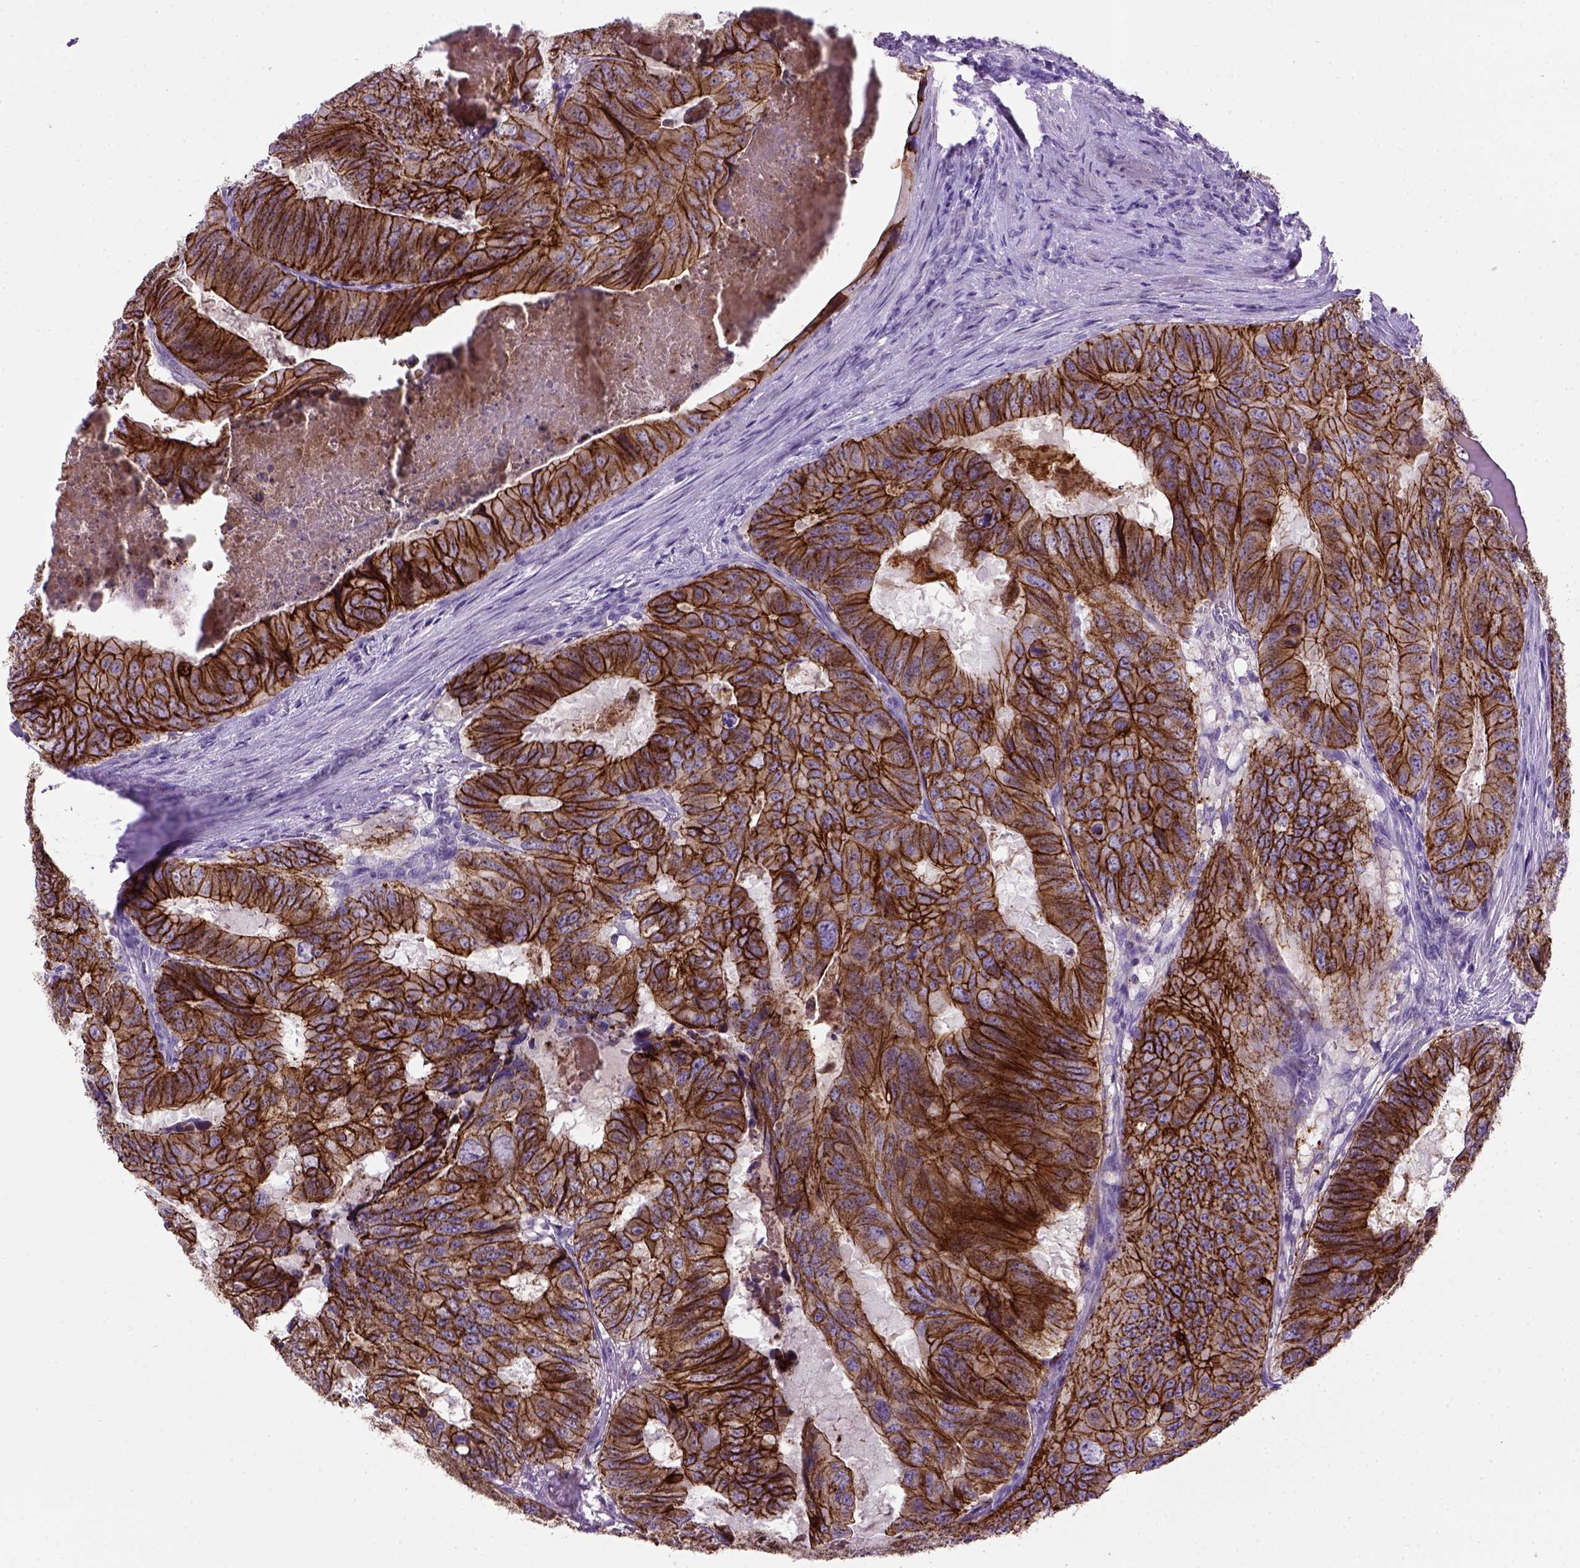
{"staining": {"intensity": "strong", "quantity": ">75%", "location": "cytoplasmic/membranous"}, "tissue": "colorectal cancer", "cell_type": "Tumor cells", "image_type": "cancer", "snomed": [{"axis": "morphology", "description": "Adenocarcinoma, NOS"}, {"axis": "topography", "description": "Colon"}], "caption": "Human adenocarcinoma (colorectal) stained with a brown dye demonstrates strong cytoplasmic/membranous positive positivity in about >75% of tumor cells.", "gene": "CDH1", "patient": {"sex": "male", "age": 79}}